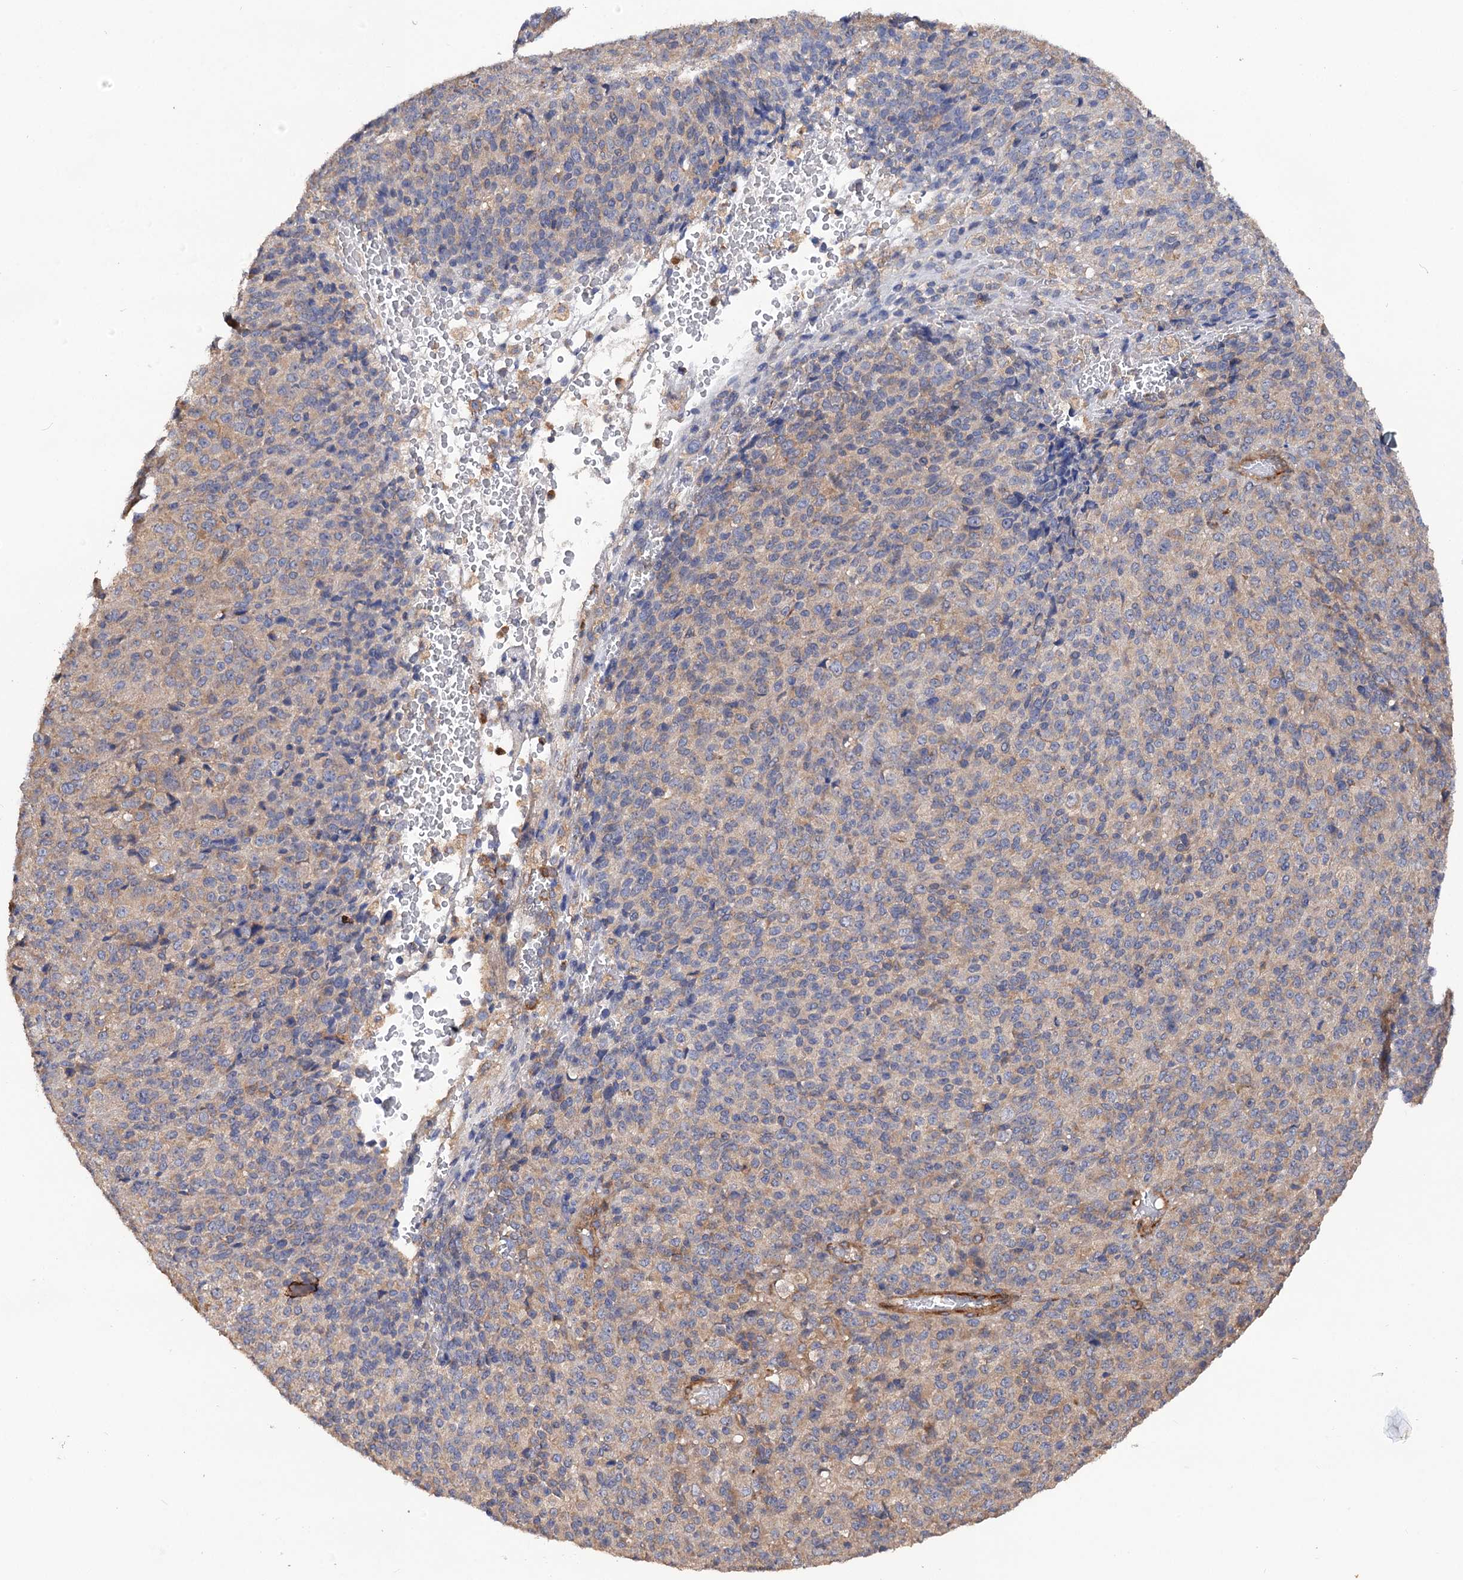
{"staining": {"intensity": "negative", "quantity": "none", "location": "none"}, "tissue": "melanoma", "cell_type": "Tumor cells", "image_type": "cancer", "snomed": [{"axis": "morphology", "description": "Malignant melanoma, Metastatic site"}, {"axis": "topography", "description": "Brain"}], "caption": "Melanoma stained for a protein using immunohistochemistry exhibits no positivity tumor cells.", "gene": "CSAD", "patient": {"sex": "female", "age": 56}}